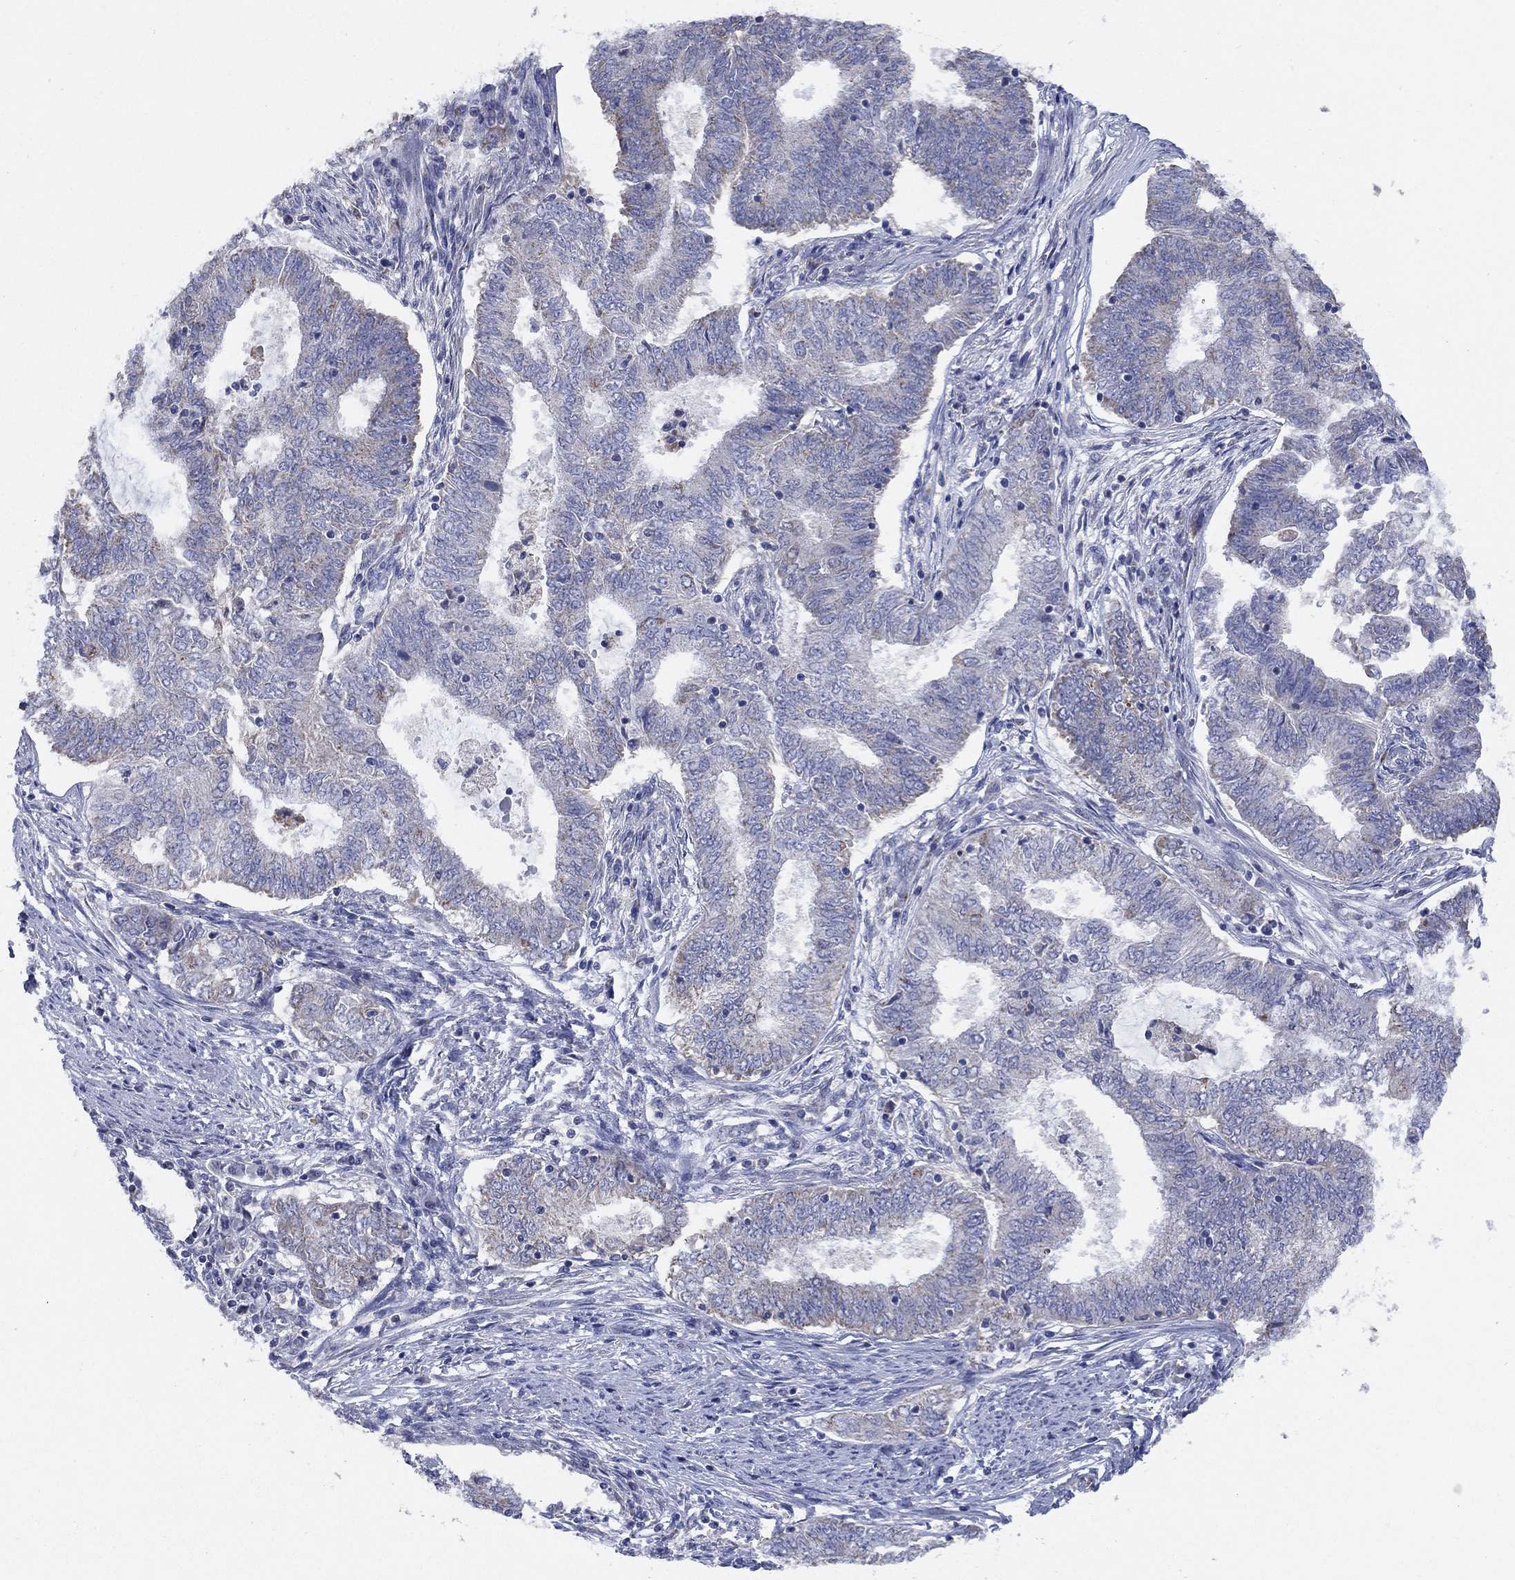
{"staining": {"intensity": "weak", "quantity": "<25%", "location": "cytoplasmic/membranous"}, "tissue": "endometrial cancer", "cell_type": "Tumor cells", "image_type": "cancer", "snomed": [{"axis": "morphology", "description": "Adenocarcinoma, NOS"}, {"axis": "topography", "description": "Endometrium"}], "caption": "Tumor cells show no significant protein staining in endometrial adenocarcinoma.", "gene": "CLVS1", "patient": {"sex": "female", "age": 62}}